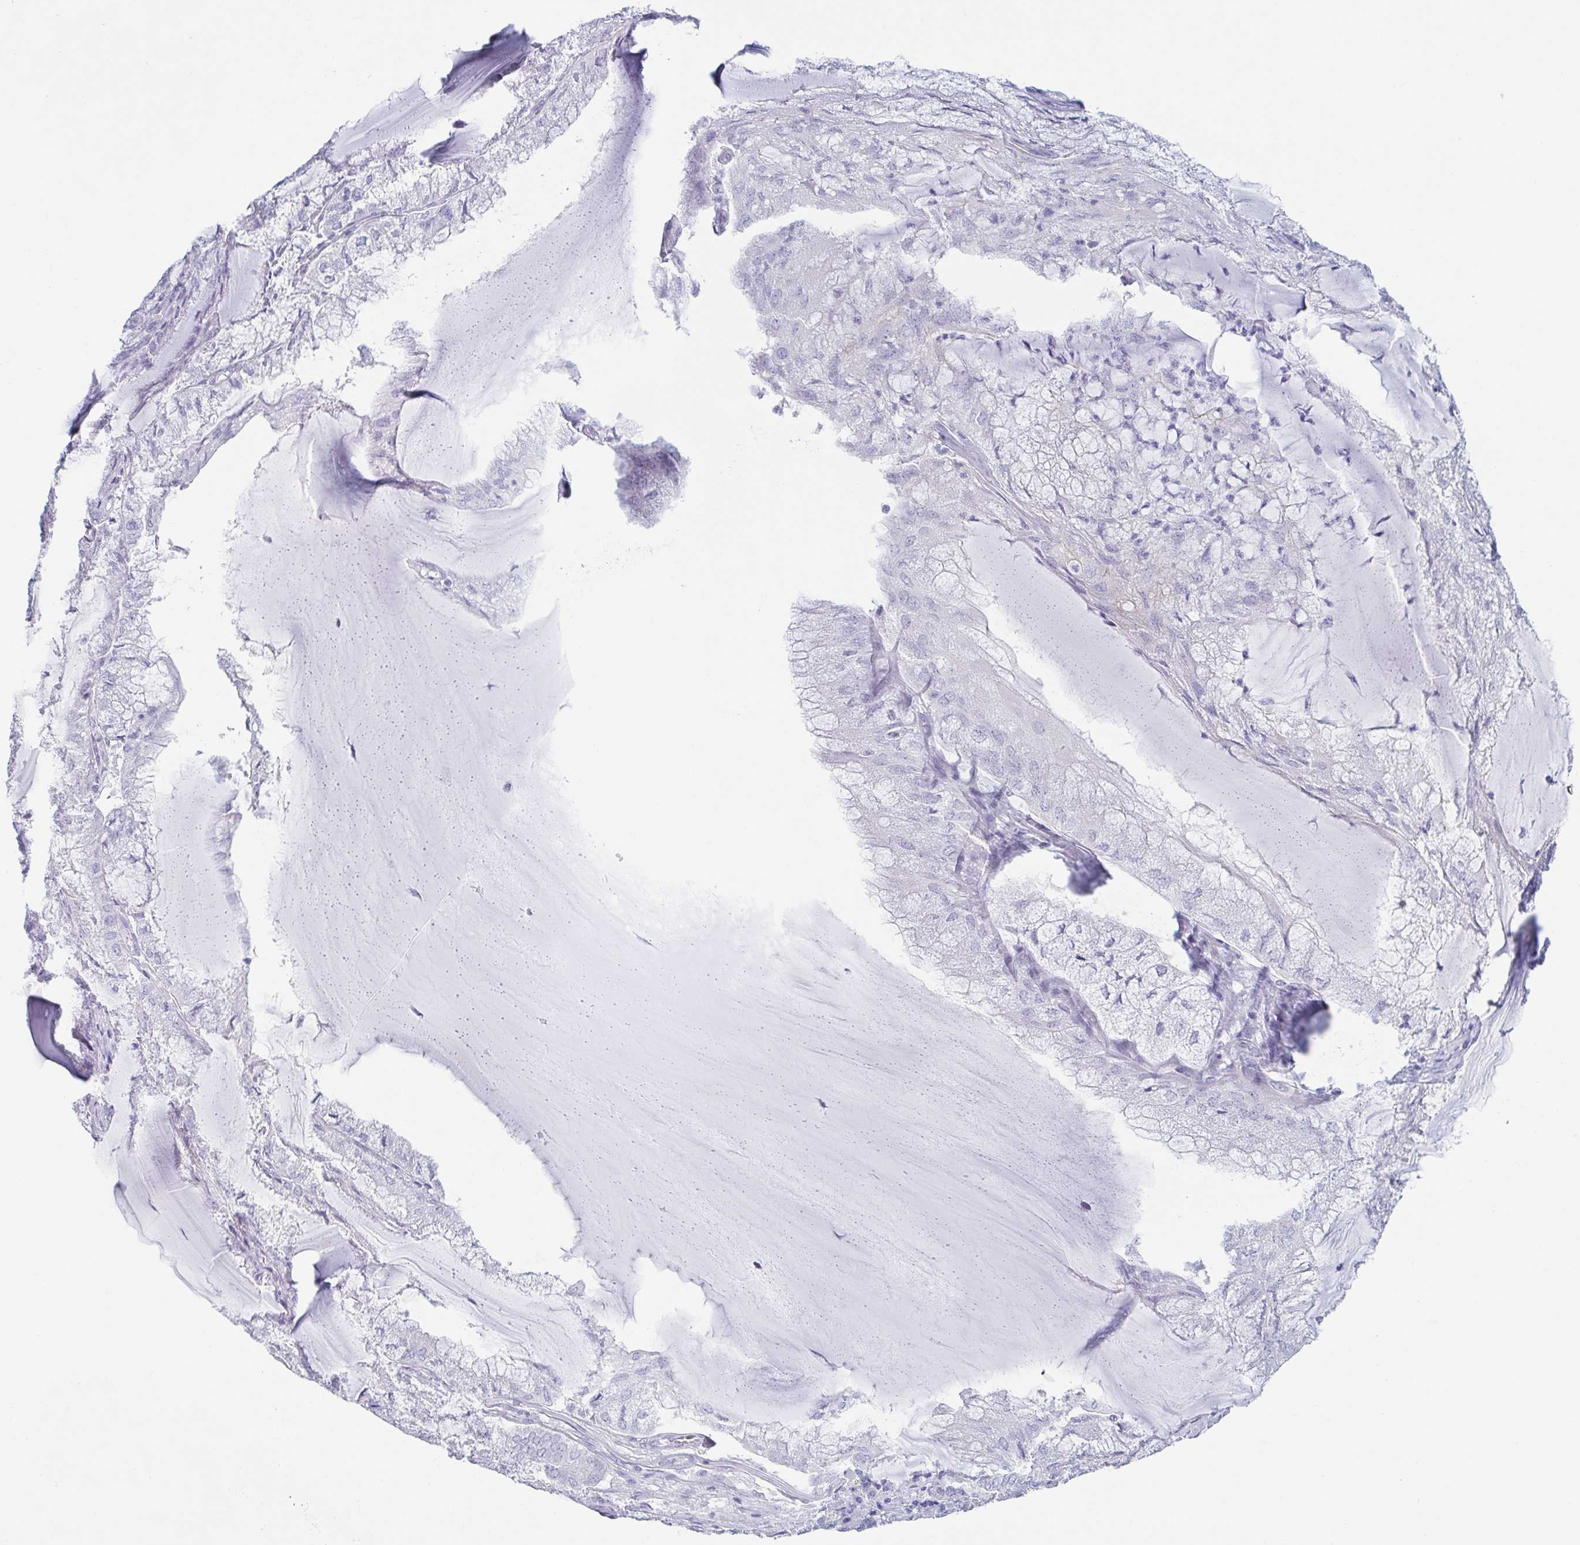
{"staining": {"intensity": "negative", "quantity": "none", "location": "none"}, "tissue": "endometrial cancer", "cell_type": "Tumor cells", "image_type": "cancer", "snomed": [{"axis": "morphology", "description": "Carcinoma, NOS"}, {"axis": "topography", "description": "Endometrium"}], "caption": "Endometrial carcinoma stained for a protein using immunohistochemistry (IHC) shows no staining tumor cells.", "gene": "DYNC1I1", "patient": {"sex": "female", "age": 62}}